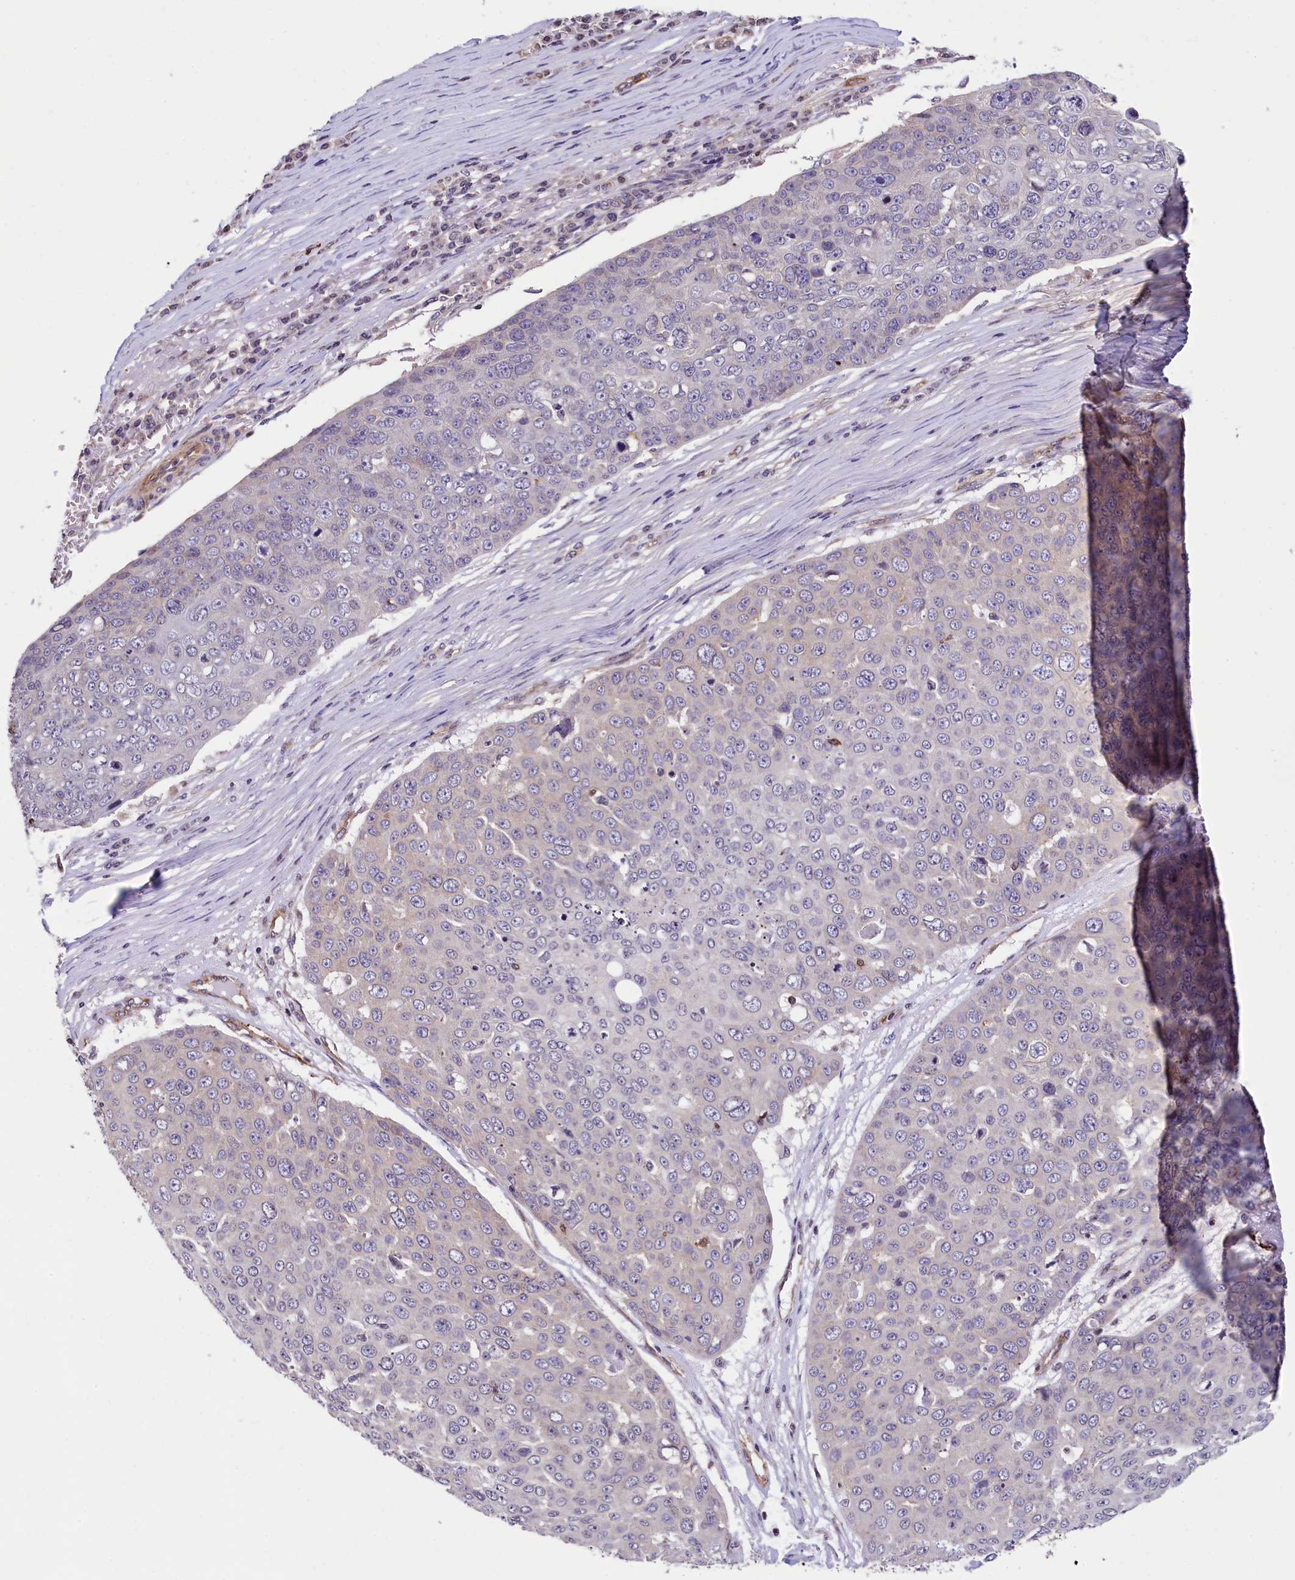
{"staining": {"intensity": "negative", "quantity": "none", "location": "none"}, "tissue": "skin cancer", "cell_type": "Tumor cells", "image_type": "cancer", "snomed": [{"axis": "morphology", "description": "Squamous cell carcinoma, NOS"}, {"axis": "topography", "description": "Skin"}], "caption": "Immunohistochemistry (IHC) micrograph of neoplastic tissue: skin cancer (squamous cell carcinoma) stained with DAB exhibits no significant protein staining in tumor cells.", "gene": "ZNF2", "patient": {"sex": "male", "age": 71}}